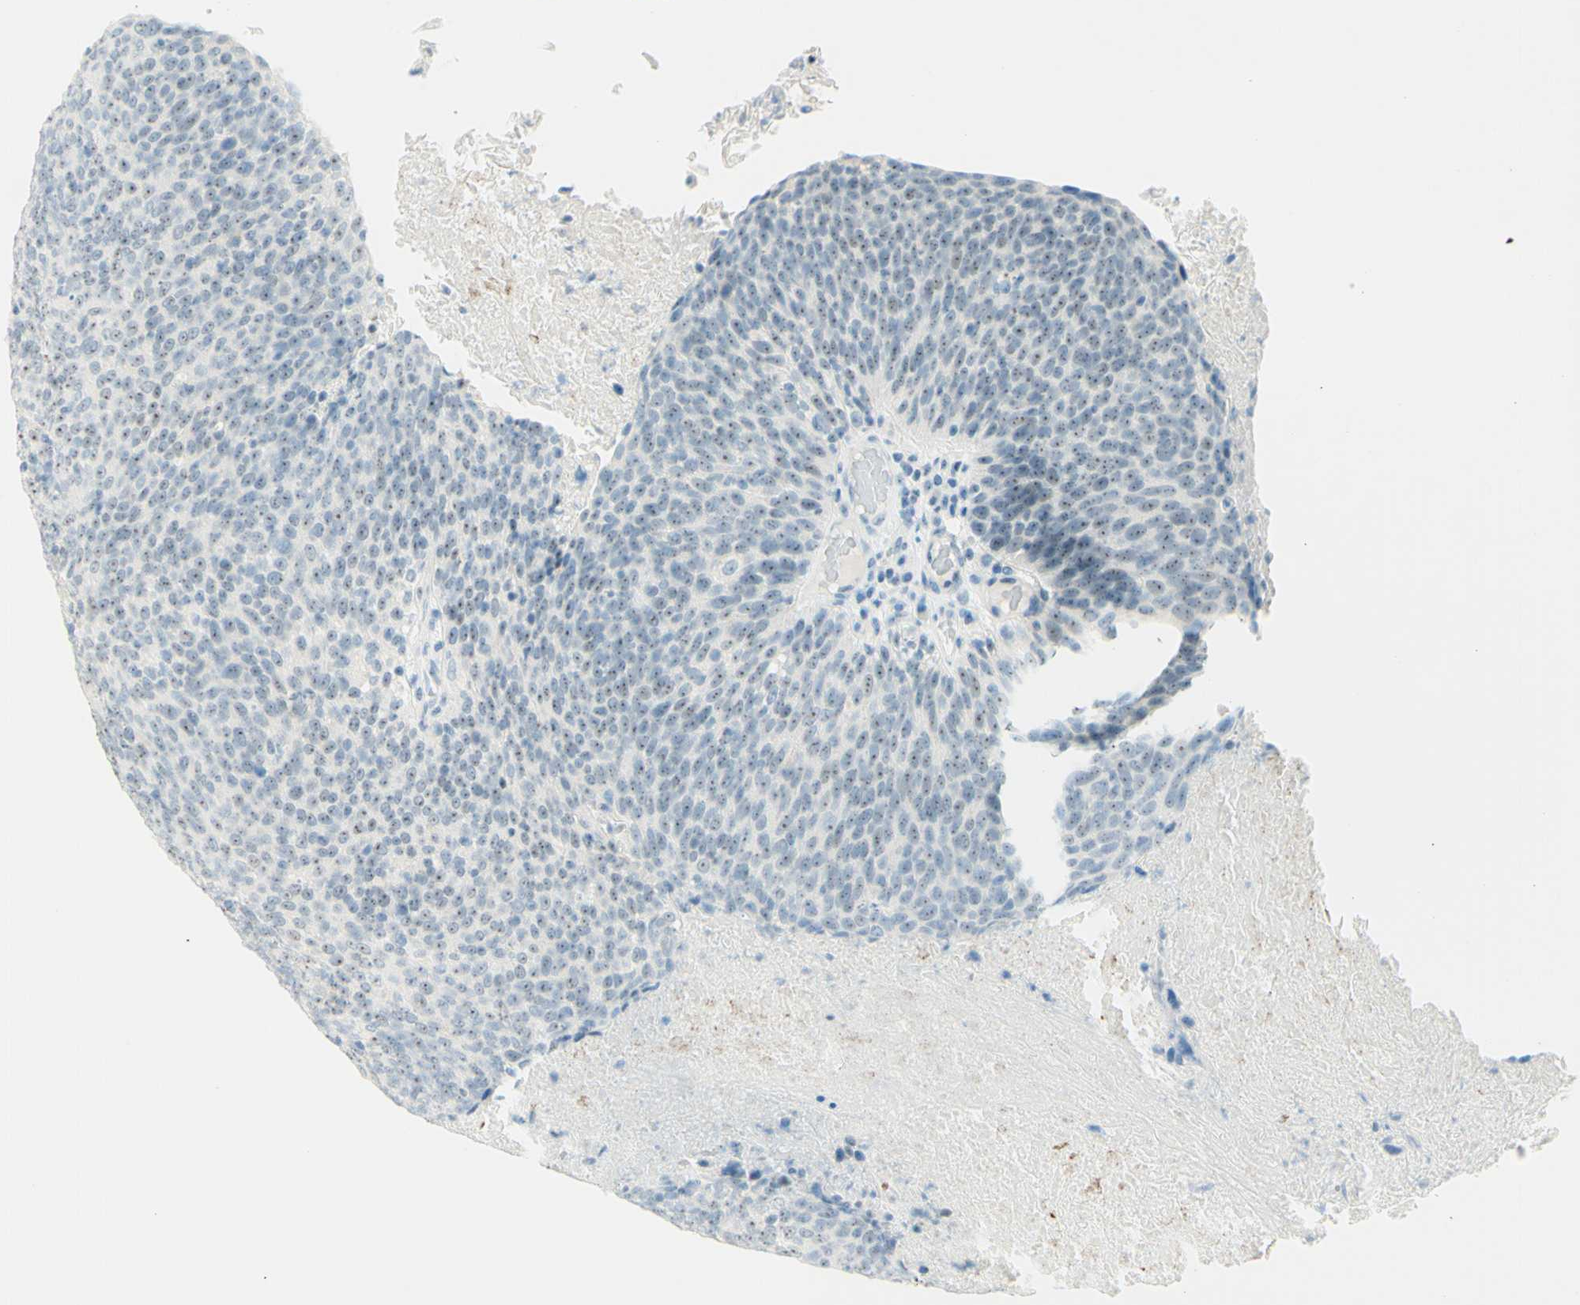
{"staining": {"intensity": "weak", "quantity": ">75%", "location": "nuclear"}, "tissue": "head and neck cancer", "cell_type": "Tumor cells", "image_type": "cancer", "snomed": [{"axis": "morphology", "description": "Squamous cell carcinoma, NOS"}, {"axis": "morphology", "description": "Squamous cell carcinoma, metastatic, NOS"}, {"axis": "topography", "description": "Lymph node"}, {"axis": "topography", "description": "Head-Neck"}], "caption": "About >75% of tumor cells in human head and neck cancer (squamous cell carcinoma) exhibit weak nuclear protein positivity as visualized by brown immunohistochemical staining.", "gene": "FMR1NB", "patient": {"sex": "male", "age": 62}}